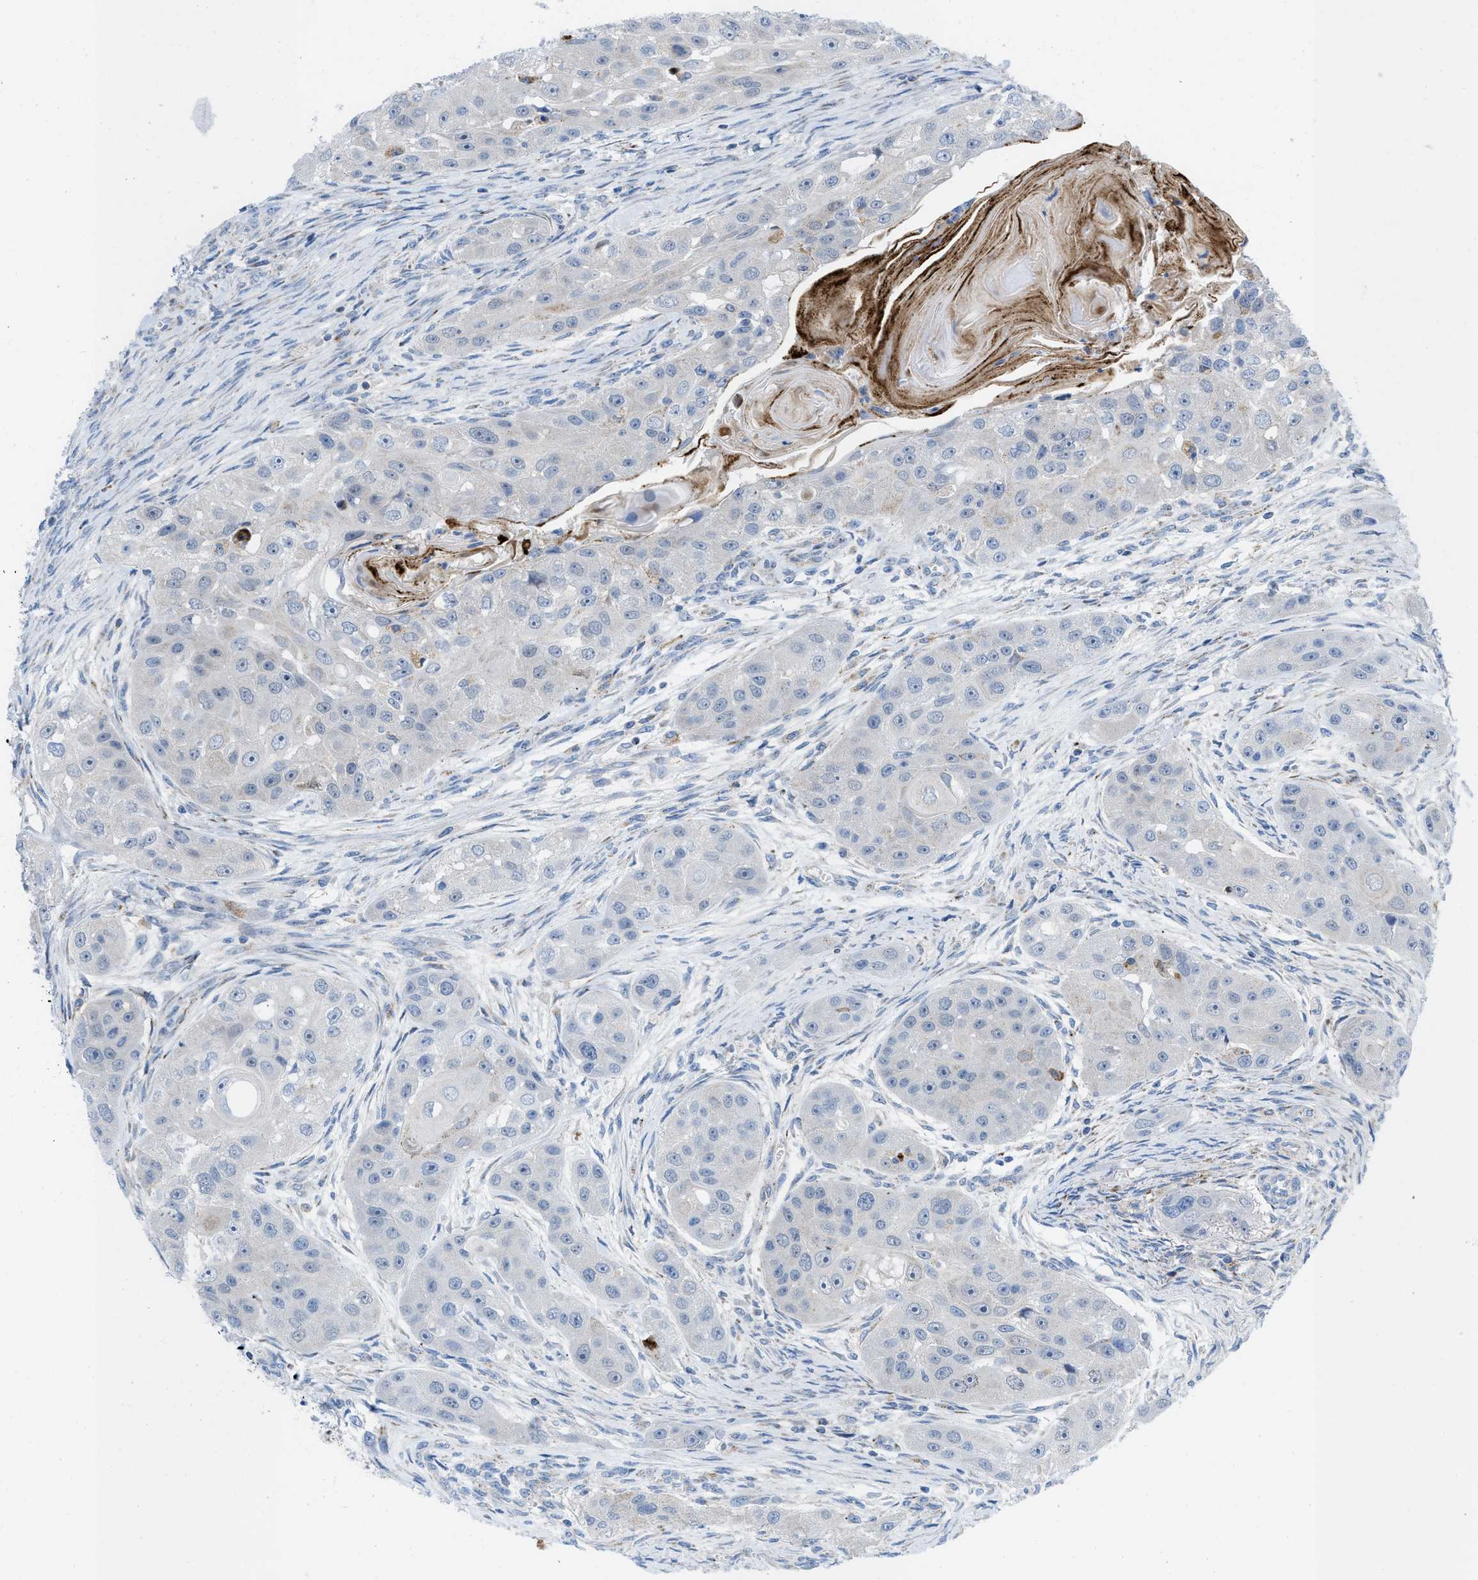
{"staining": {"intensity": "negative", "quantity": "none", "location": "none"}, "tissue": "head and neck cancer", "cell_type": "Tumor cells", "image_type": "cancer", "snomed": [{"axis": "morphology", "description": "Normal tissue, NOS"}, {"axis": "morphology", "description": "Squamous cell carcinoma, NOS"}, {"axis": "topography", "description": "Skeletal muscle"}, {"axis": "topography", "description": "Head-Neck"}], "caption": "High power microscopy photomicrograph of an IHC image of head and neck cancer, revealing no significant expression in tumor cells.", "gene": "RBBP9", "patient": {"sex": "male", "age": 51}}